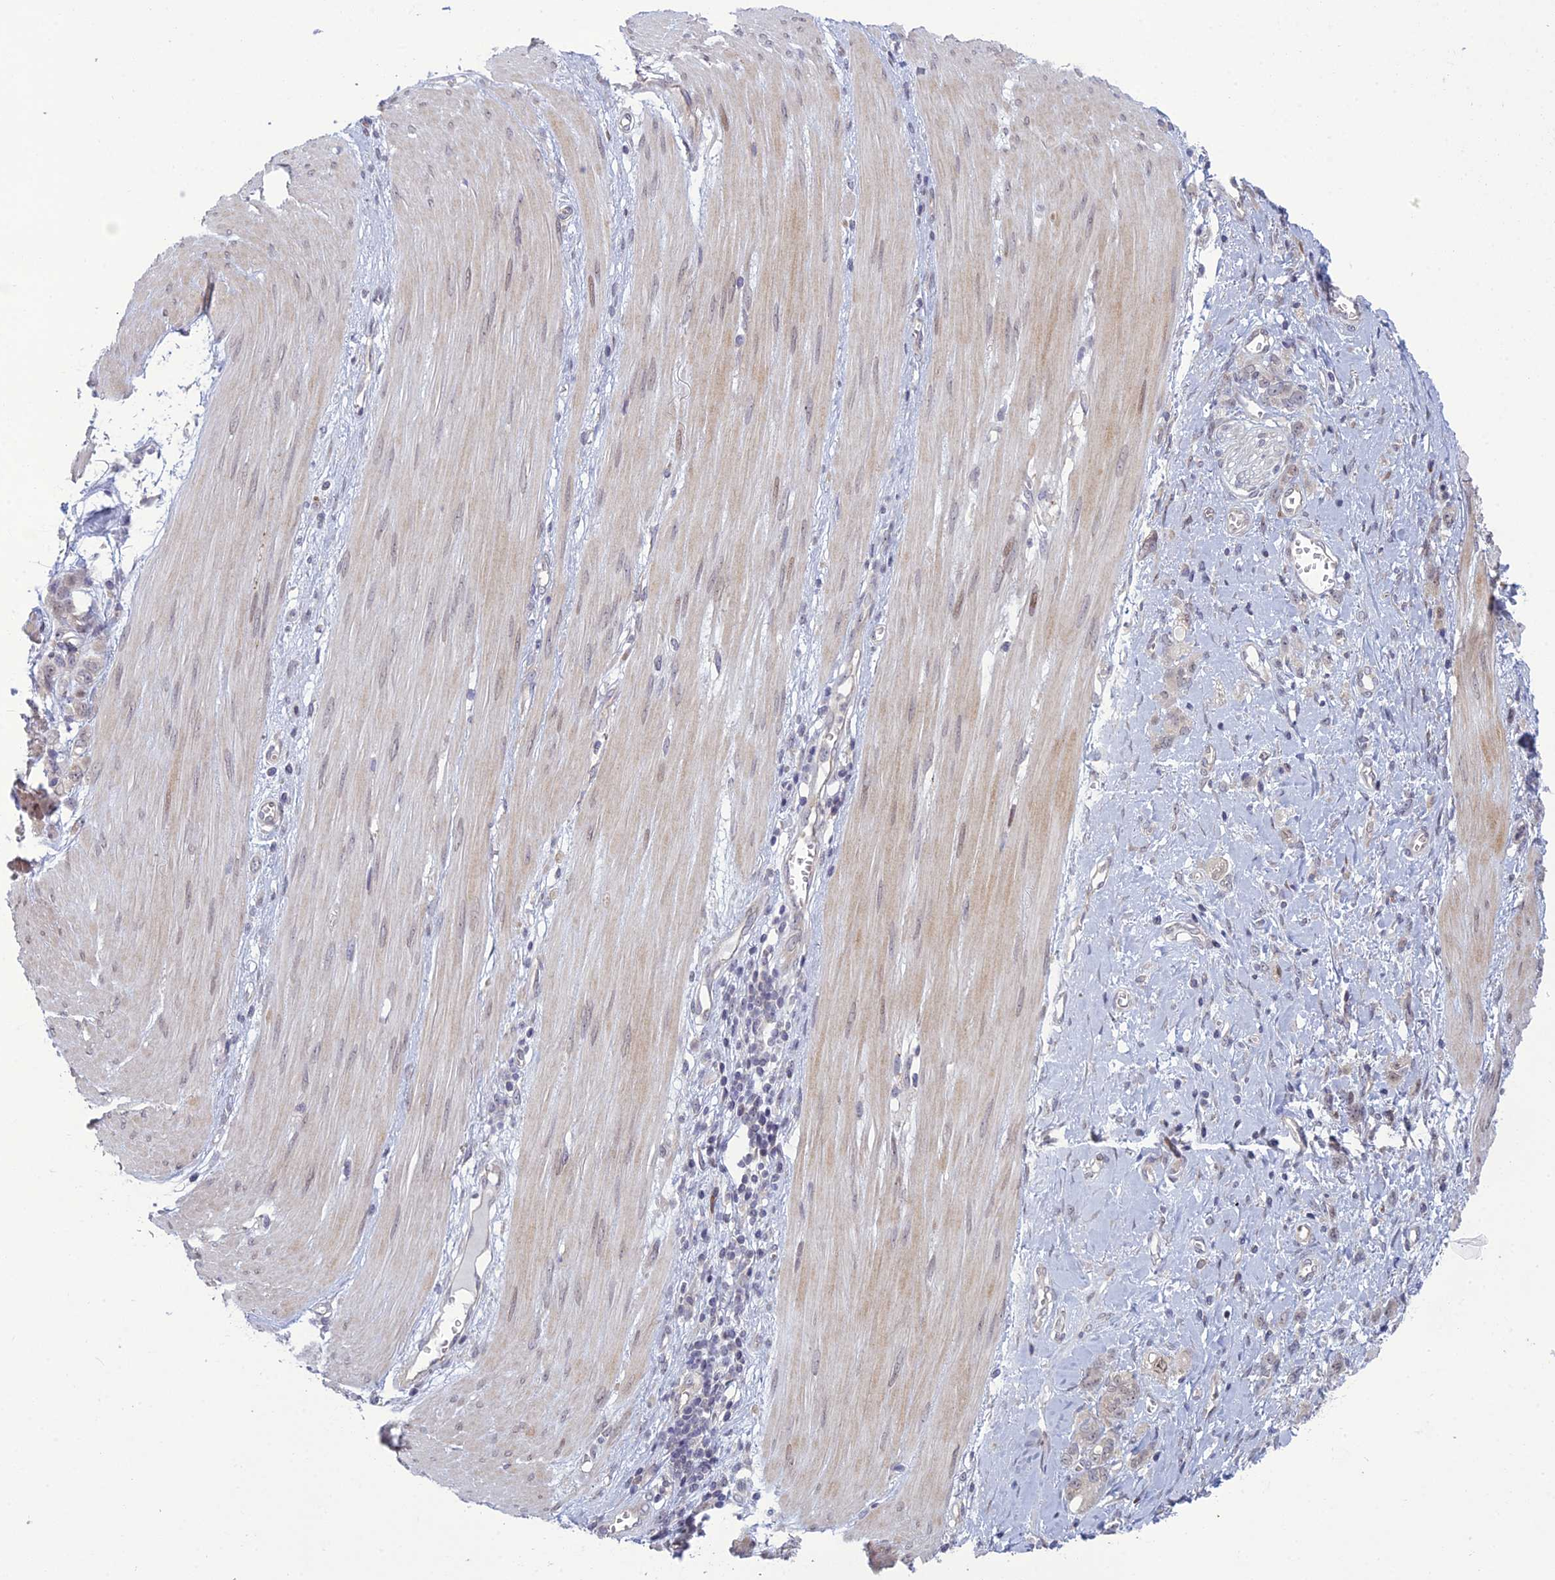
{"staining": {"intensity": "negative", "quantity": "none", "location": "none"}, "tissue": "stomach cancer", "cell_type": "Tumor cells", "image_type": "cancer", "snomed": [{"axis": "morphology", "description": "Adenocarcinoma, NOS"}, {"axis": "topography", "description": "Stomach"}], "caption": "Adenocarcinoma (stomach) stained for a protein using immunohistochemistry displays no positivity tumor cells.", "gene": "DTX2", "patient": {"sex": "female", "age": 76}}